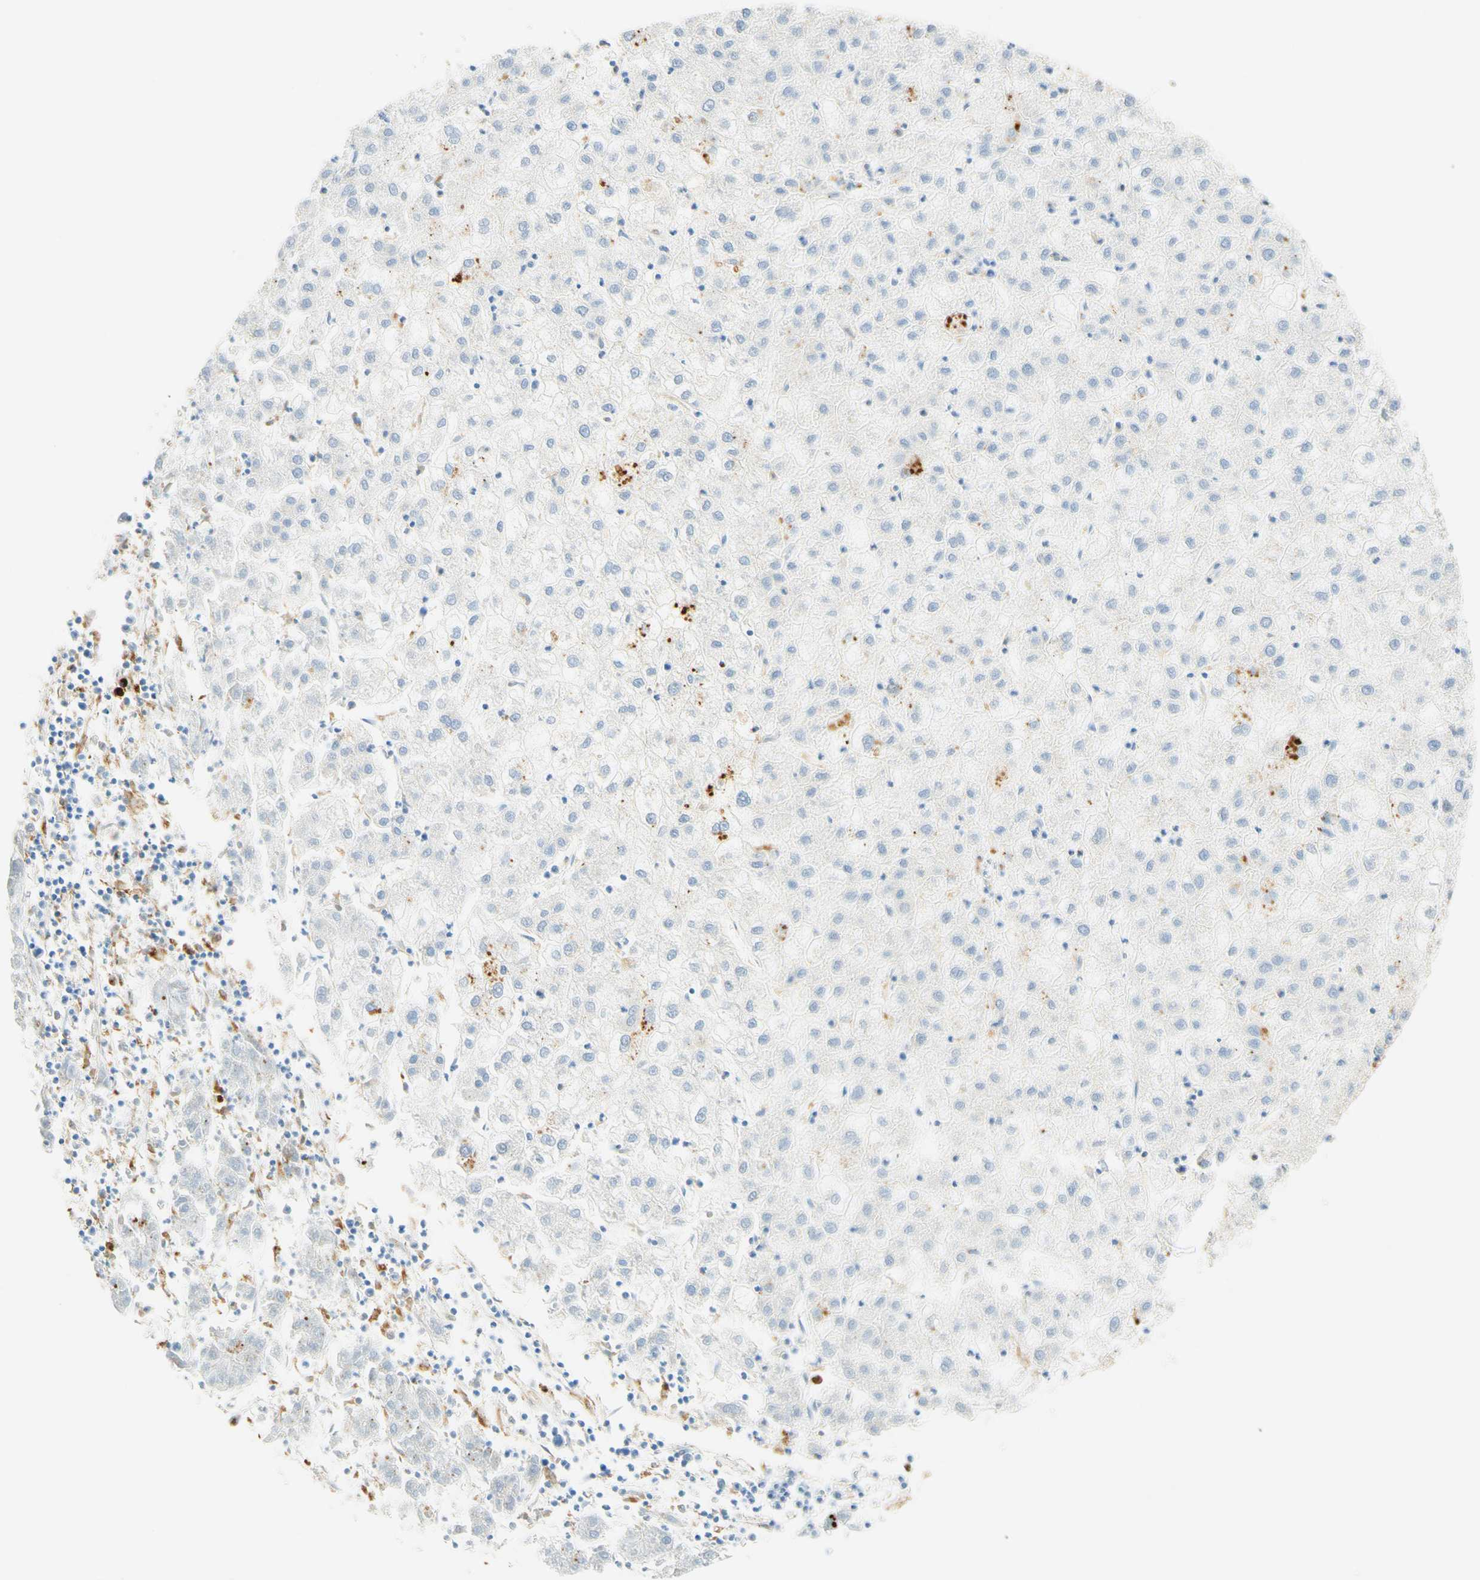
{"staining": {"intensity": "moderate", "quantity": "<25%", "location": "cytoplasmic/membranous"}, "tissue": "liver cancer", "cell_type": "Tumor cells", "image_type": "cancer", "snomed": [{"axis": "morphology", "description": "Carcinoma, Hepatocellular, NOS"}, {"axis": "topography", "description": "Liver"}], "caption": "The micrograph demonstrates staining of liver cancer, revealing moderate cytoplasmic/membranous protein expression (brown color) within tumor cells.", "gene": "CD63", "patient": {"sex": "male", "age": 72}}